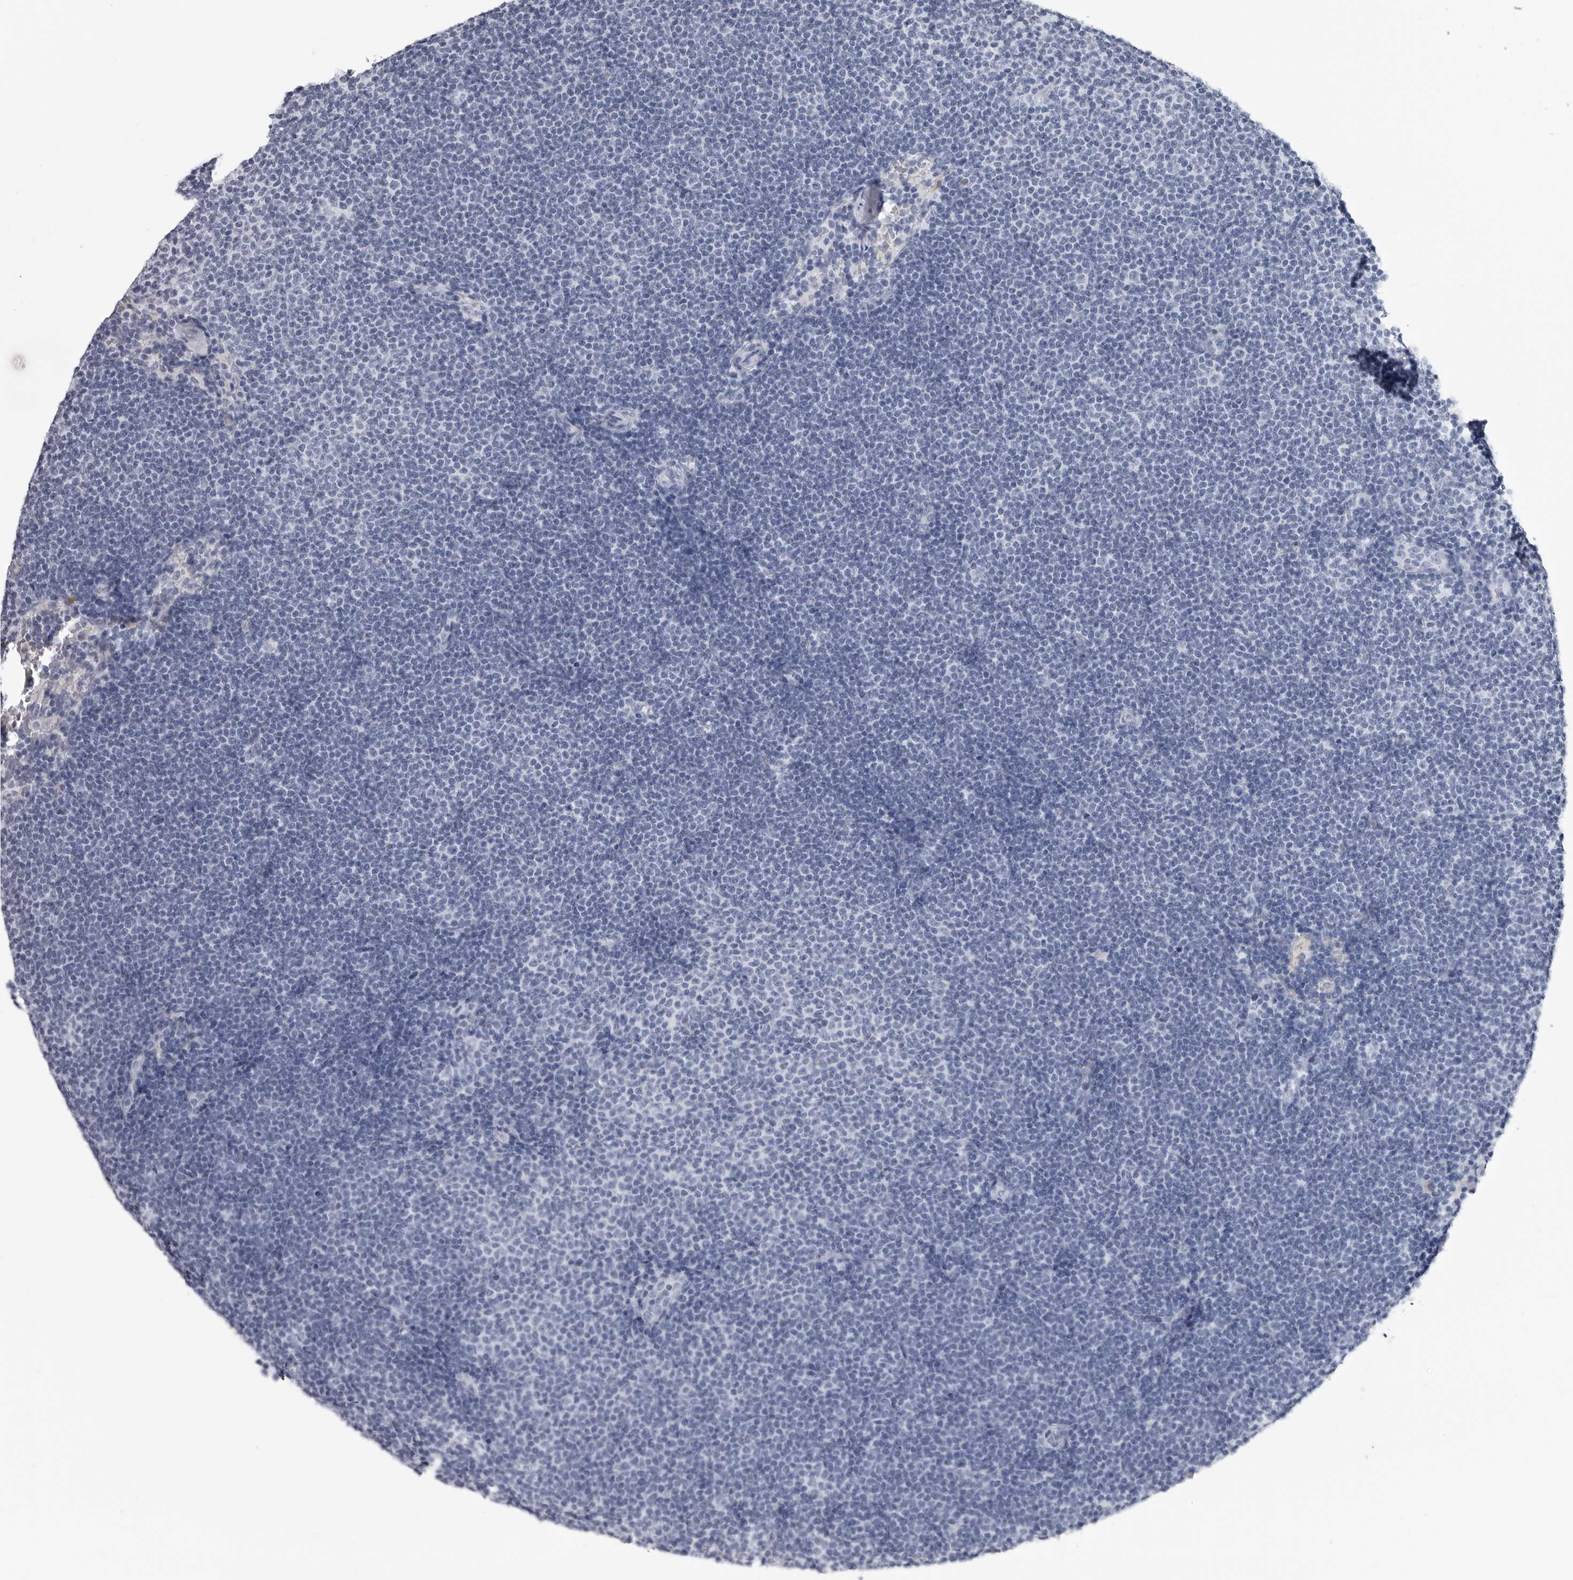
{"staining": {"intensity": "negative", "quantity": "none", "location": "none"}, "tissue": "lymphoma", "cell_type": "Tumor cells", "image_type": "cancer", "snomed": [{"axis": "morphology", "description": "Malignant lymphoma, non-Hodgkin's type, Low grade"}, {"axis": "topography", "description": "Lymph node"}], "caption": "IHC photomicrograph of human low-grade malignant lymphoma, non-Hodgkin's type stained for a protein (brown), which reveals no expression in tumor cells. (Immunohistochemistry (ihc), brightfield microscopy, high magnification).", "gene": "AMPD1", "patient": {"sex": "female", "age": 53}}